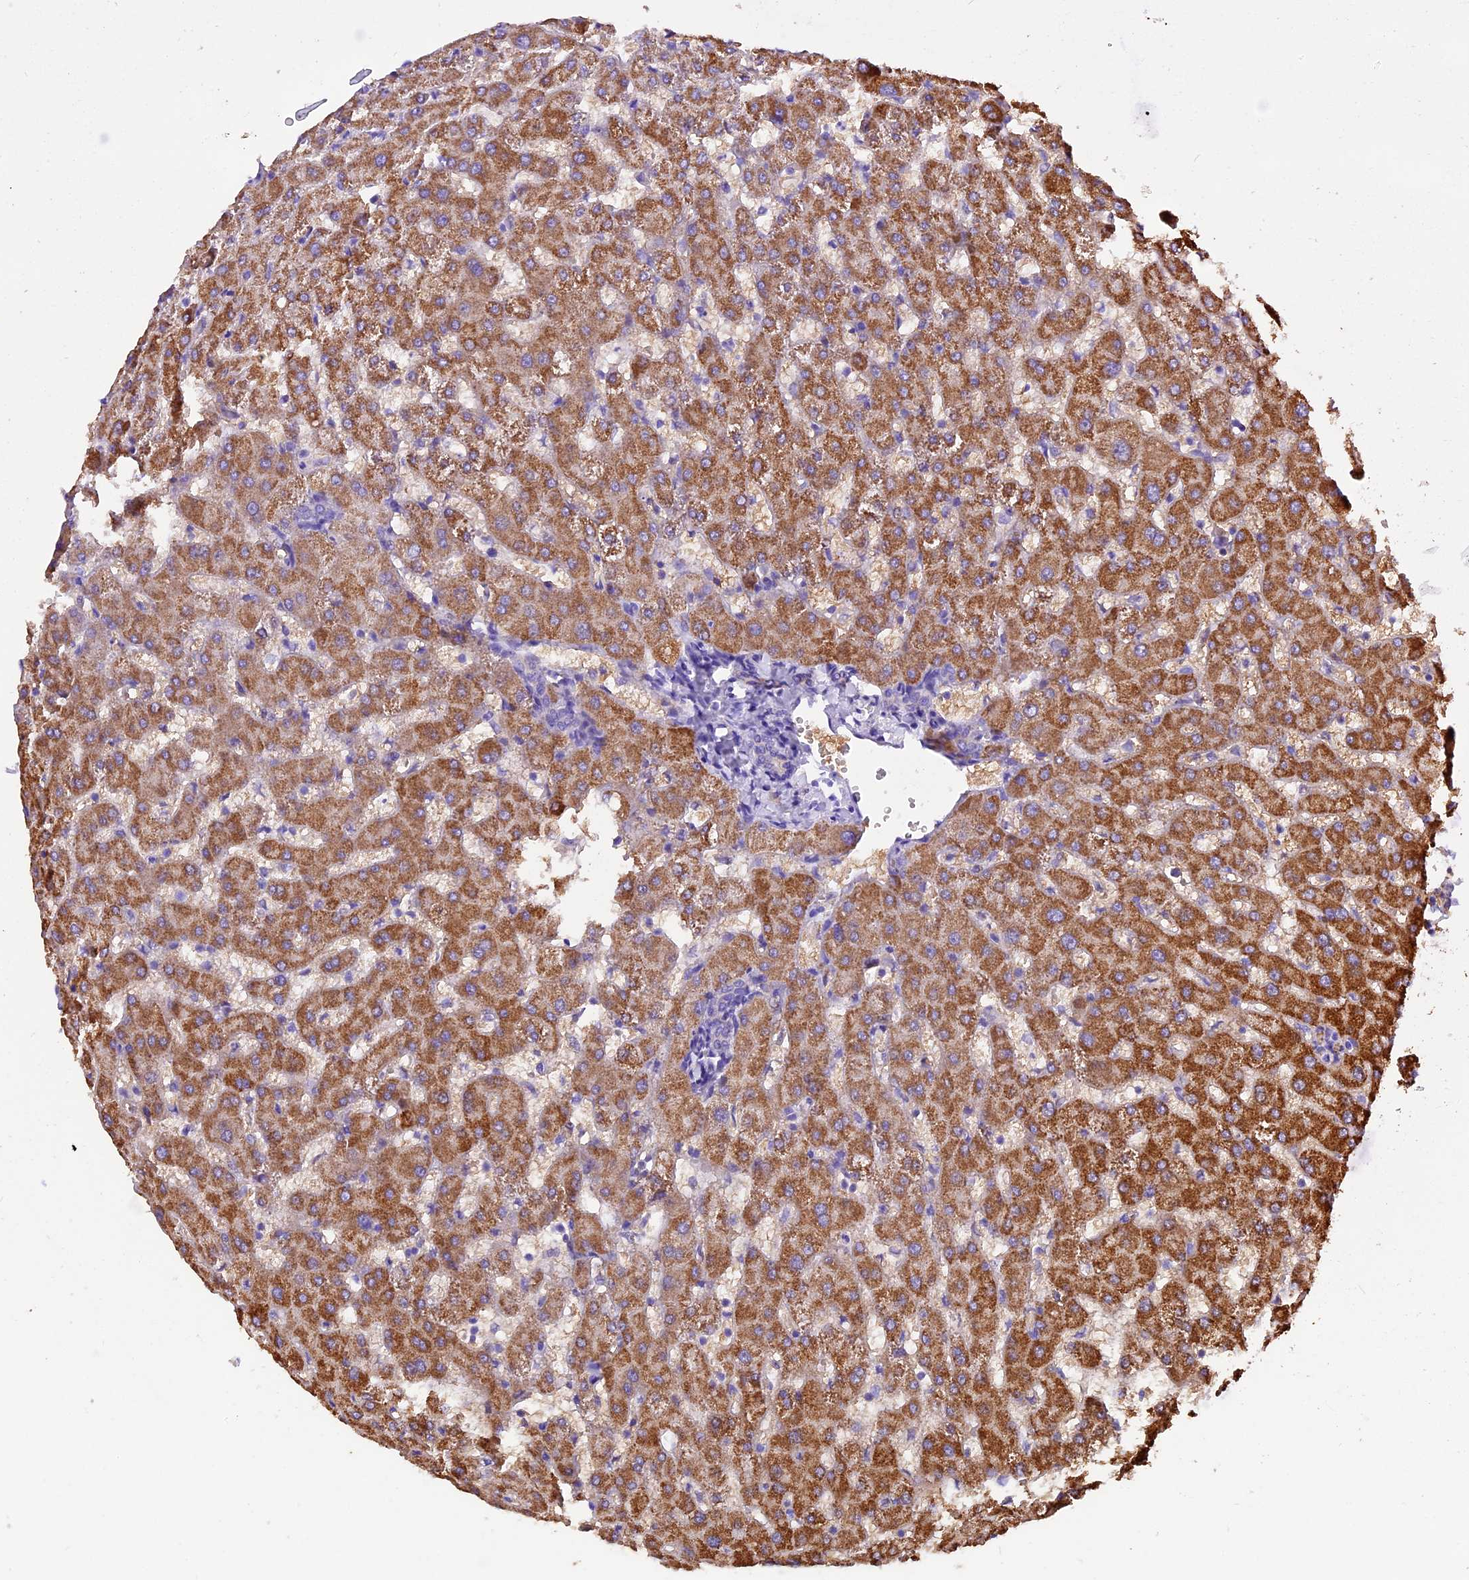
{"staining": {"intensity": "negative", "quantity": "none", "location": "none"}, "tissue": "liver", "cell_type": "Cholangiocytes", "image_type": "normal", "snomed": [{"axis": "morphology", "description": "Normal tissue, NOS"}, {"axis": "topography", "description": "Liver"}], "caption": "Immunohistochemical staining of benign human liver demonstrates no significant staining in cholangiocytes.", "gene": "SIX5", "patient": {"sex": "female", "age": 63}}